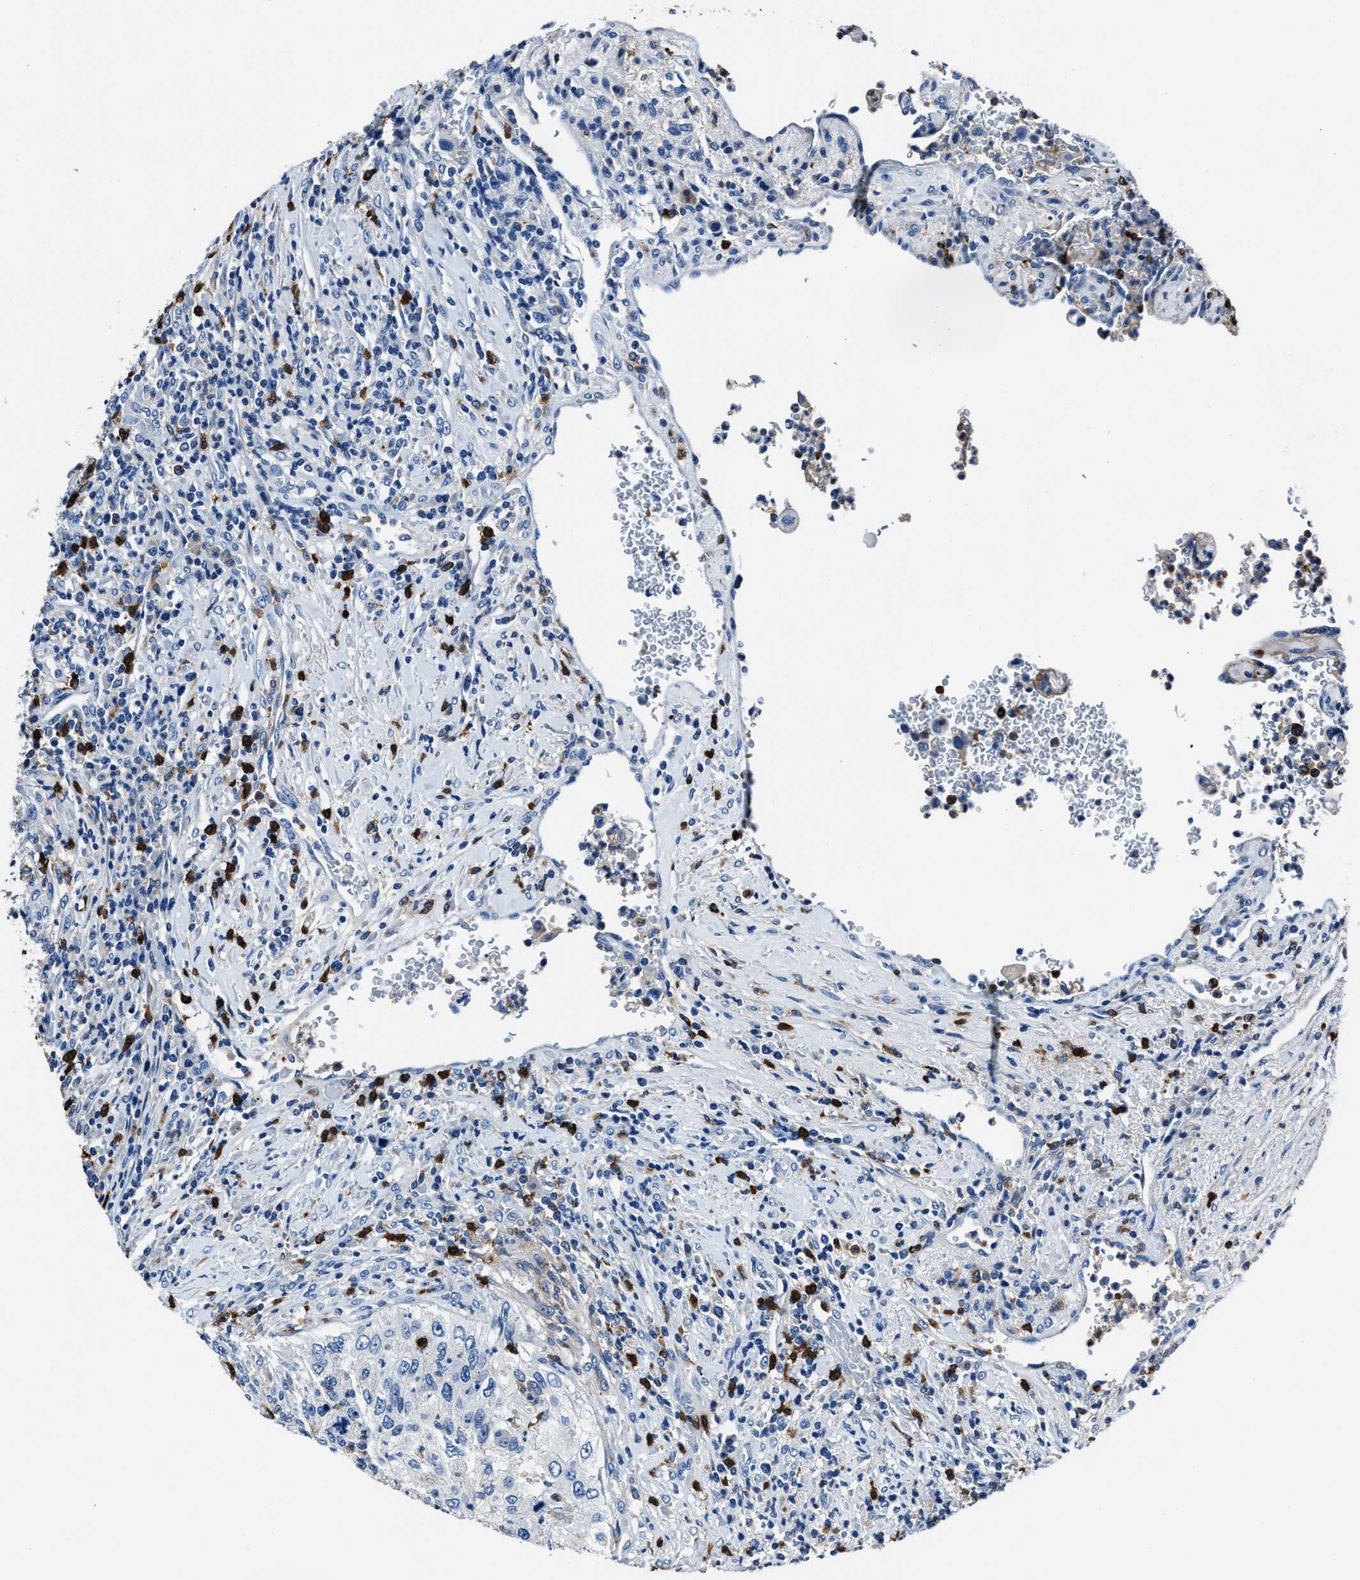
{"staining": {"intensity": "negative", "quantity": "none", "location": "none"}, "tissue": "urothelial cancer", "cell_type": "Tumor cells", "image_type": "cancer", "snomed": [{"axis": "morphology", "description": "Urothelial carcinoma, High grade"}, {"axis": "topography", "description": "Urinary bladder"}], "caption": "This is an immunohistochemistry micrograph of human high-grade urothelial carcinoma. There is no staining in tumor cells.", "gene": "FGL2", "patient": {"sex": "female", "age": 60}}